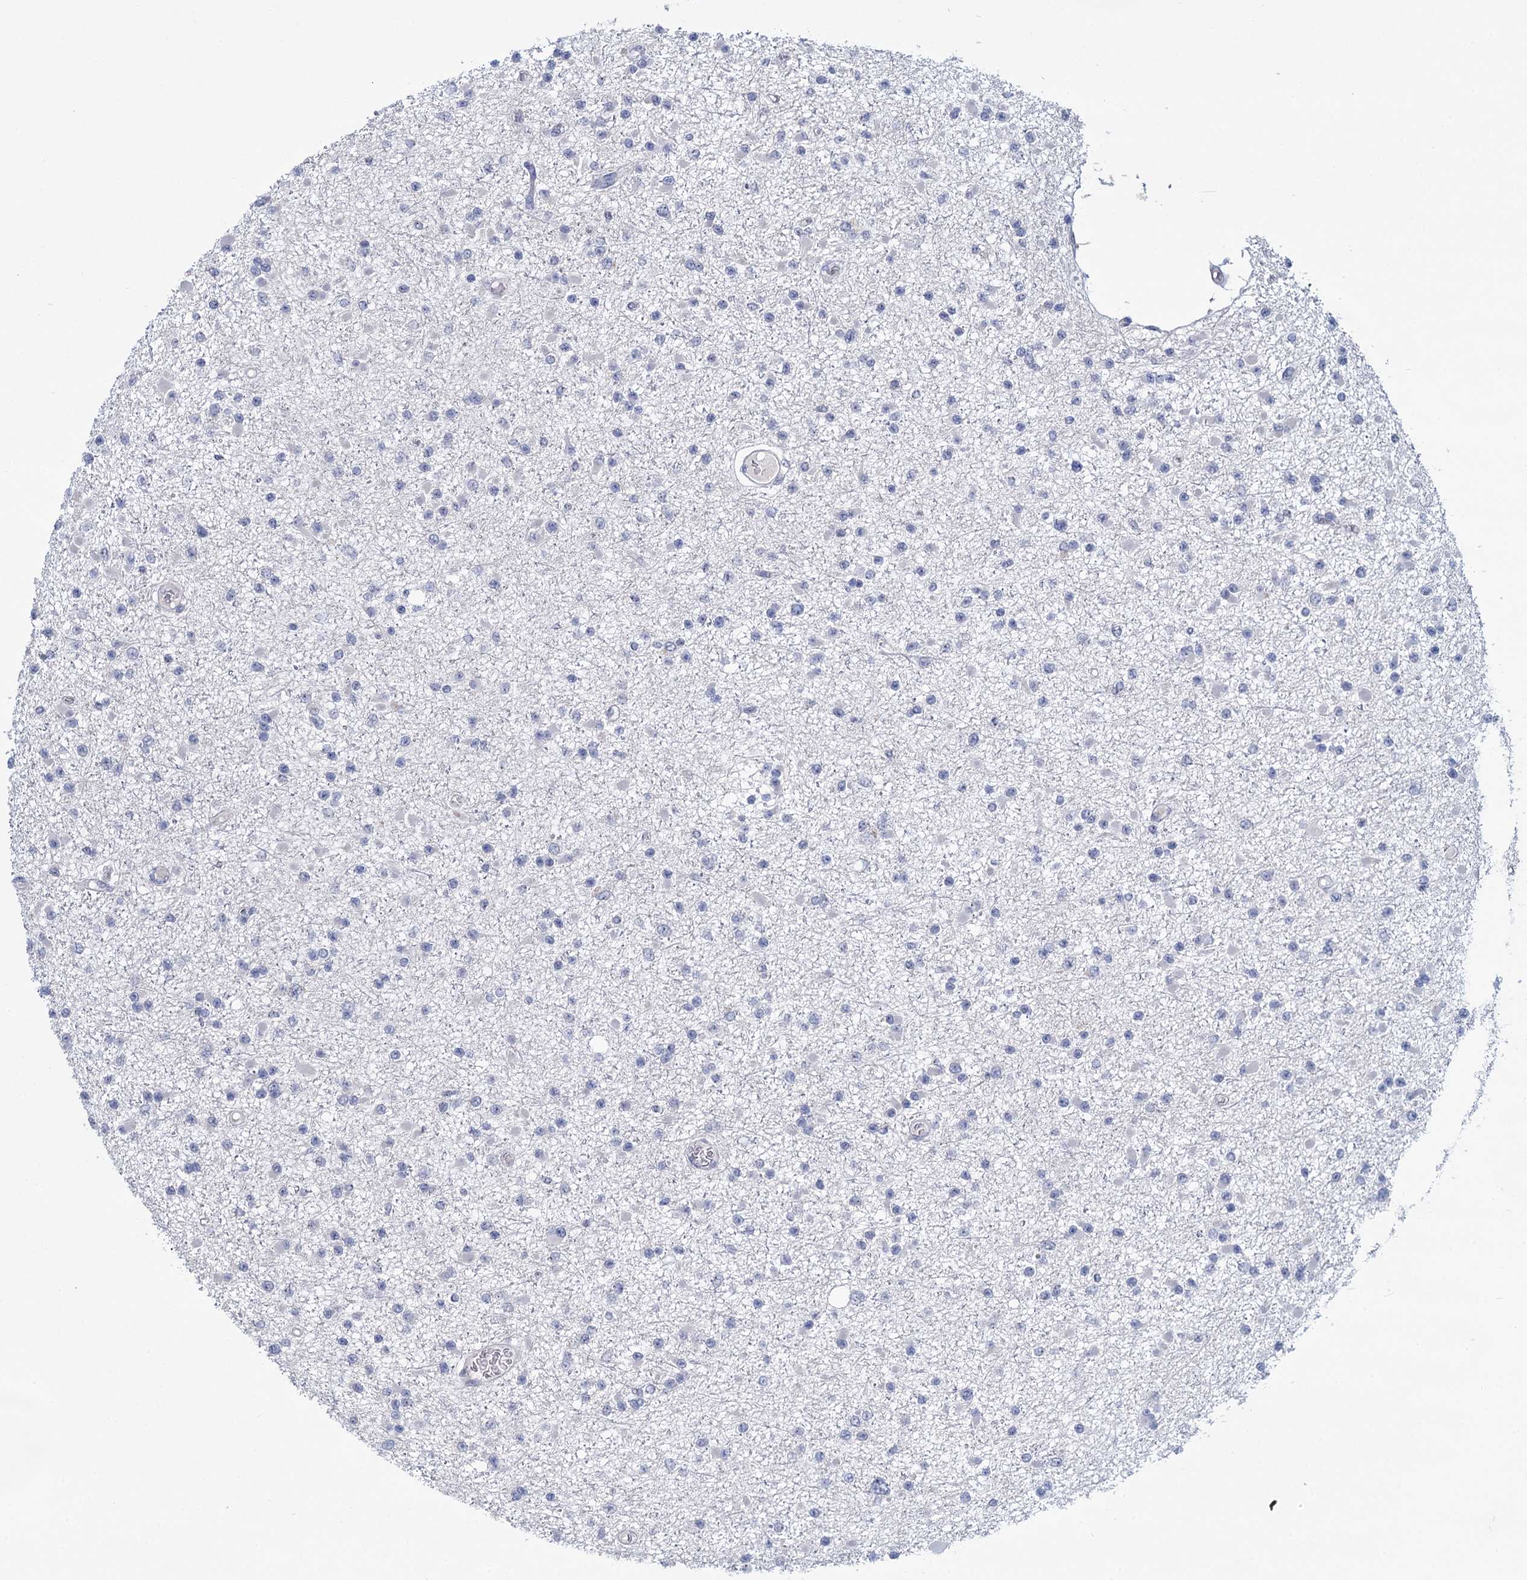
{"staining": {"intensity": "negative", "quantity": "none", "location": "none"}, "tissue": "glioma", "cell_type": "Tumor cells", "image_type": "cancer", "snomed": [{"axis": "morphology", "description": "Glioma, malignant, Low grade"}, {"axis": "topography", "description": "Brain"}], "caption": "Malignant glioma (low-grade) was stained to show a protein in brown. There is no significant expression in tumor cells.", "gene": "SFN", "patient": {"sex": "female", "age": 22}}